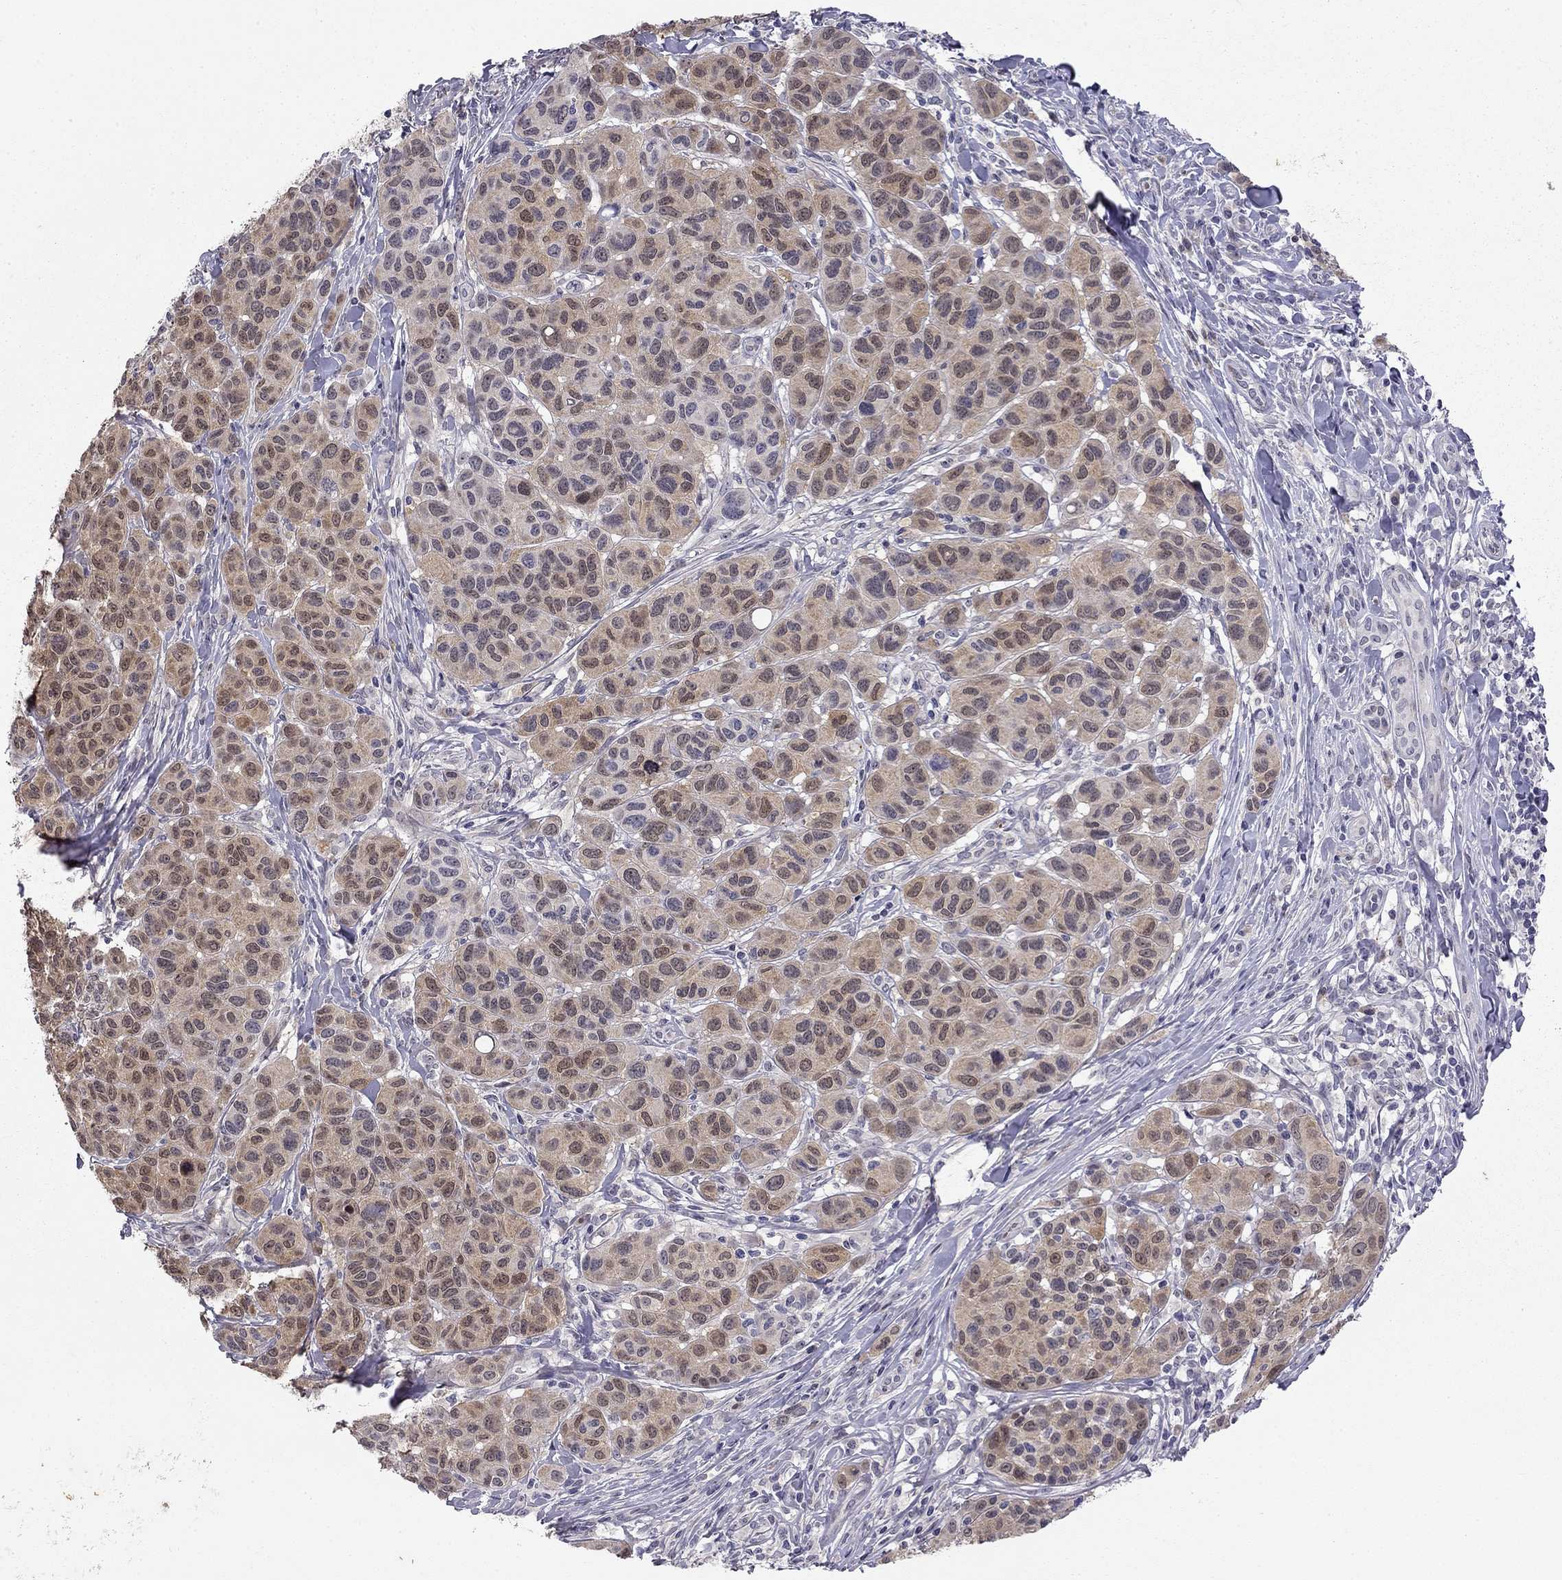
{"staining": {"intensity": "moderate", "quantity": "25%-75%", "location": "cytoplasmic/membranous,nuclear"}, "tissue": "melanoma", "cell_type": "Tumor cells", "image_type": "cancer", "snomed": [{"axis": "morphology", "description": "Malignant melanoma, NOS"}, {"axis": "topography", "description": "Skin"}], "caption": "Immunohistochemical staining of human malignant melanoma displays moderate cytoplasmic/membranous and nuclear protein staining in about 25%-75% of tumor cells.", "gene": "STXBP6", "patient": {"sex": "male", "age": 79}}